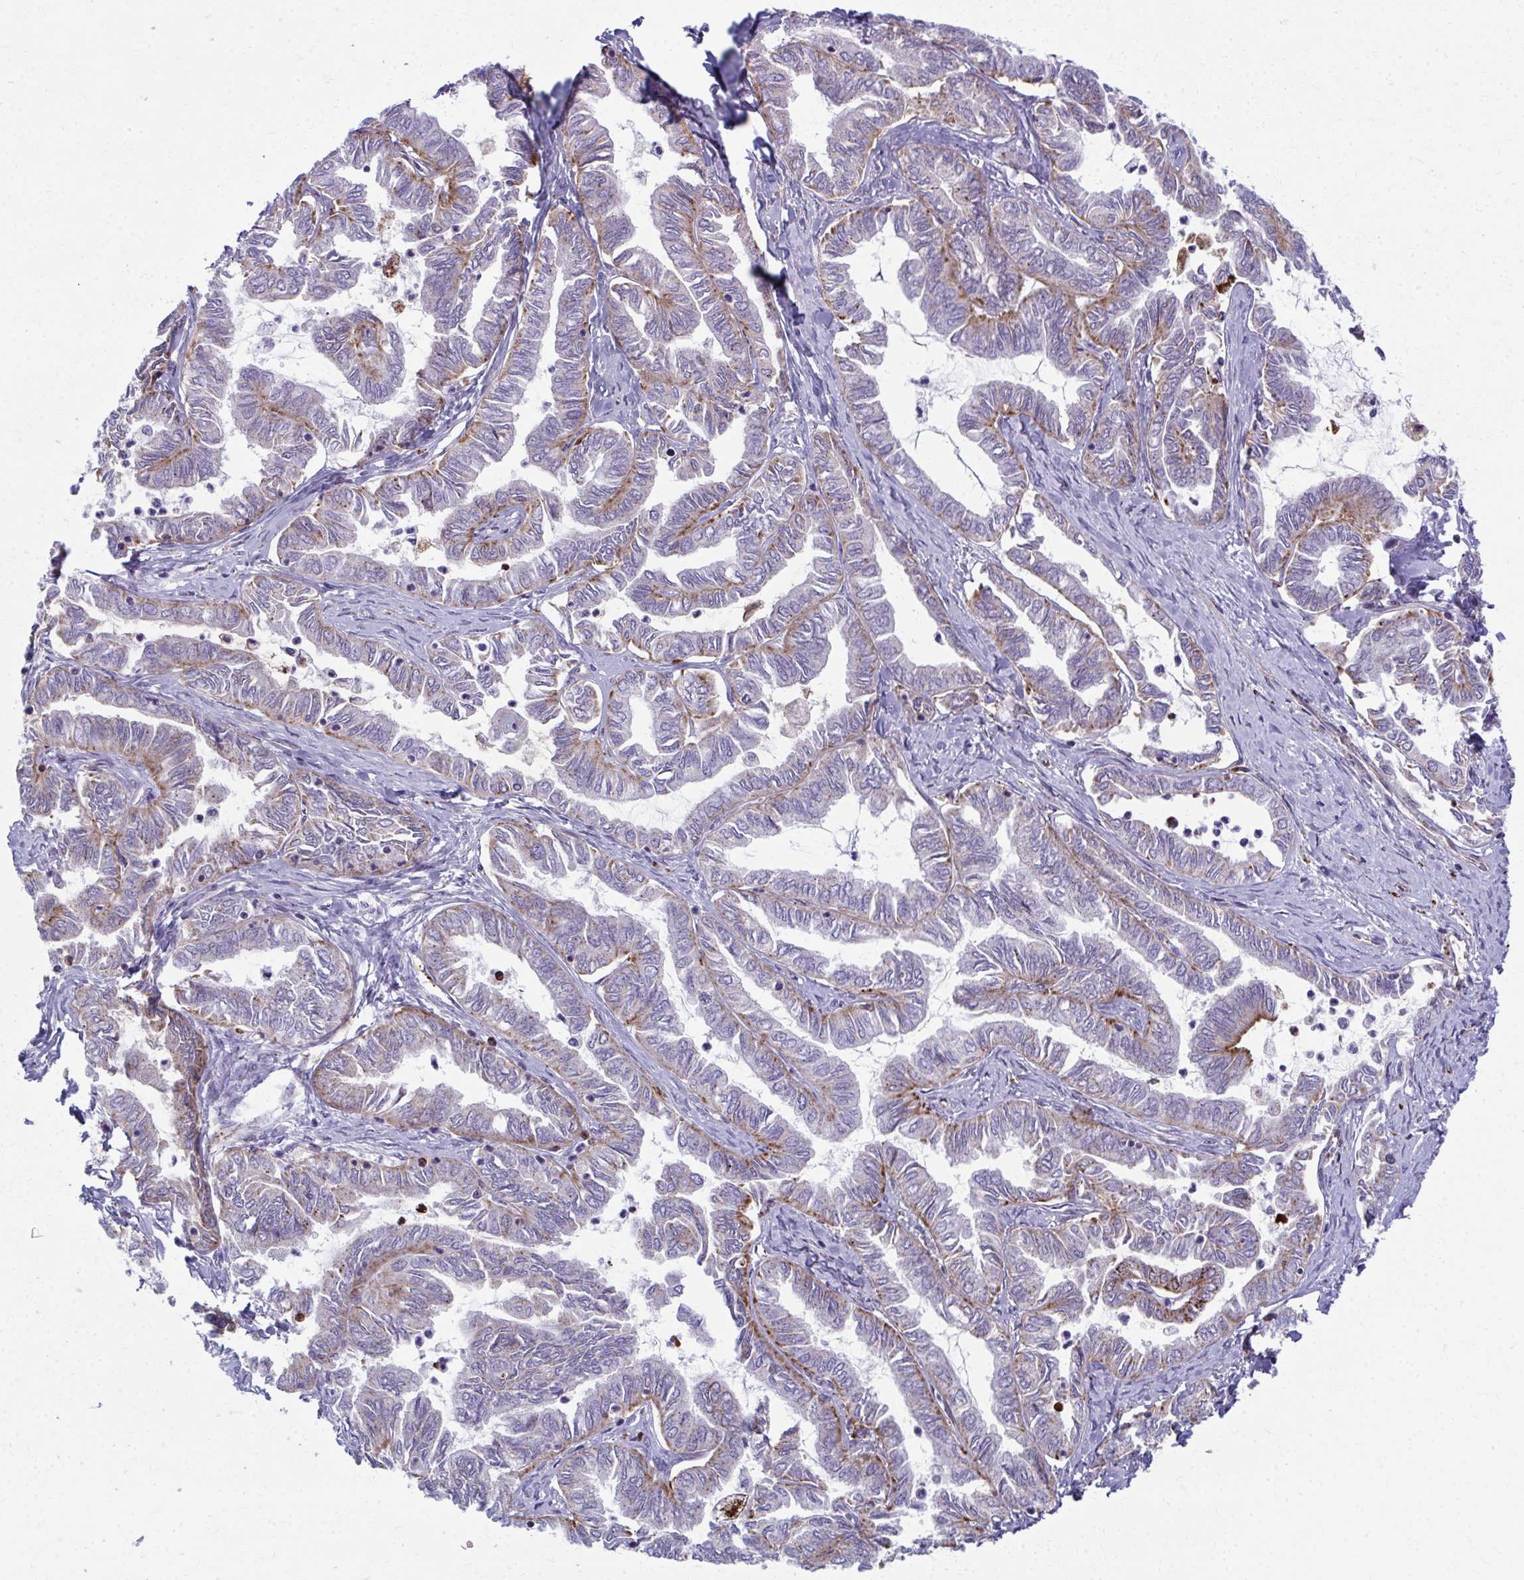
{"staining": {"intensity": "moderate", "quantity": "25%-75%", "location": "cytoplasmic/membranous"}, "tissue": "ovarian cancer", "cell_type": "Tumor cells", "image_type": "cancer", "snomed": [{"axis": "morphology", "description": "Carcinoma, endometroid"}, {"axis": "topography", "description": "Ovary"}], "caption": "An immunohistochemistry photomicrograph of neoplastic tissue is shown. Protein staining in brown labels moderate cytoplasmic/membranous positivity in endometroid carcinoma (ovarian) within tumor cells.", "gene": "LRRC4B", "patient": {"sex": "female", "age": 70}}